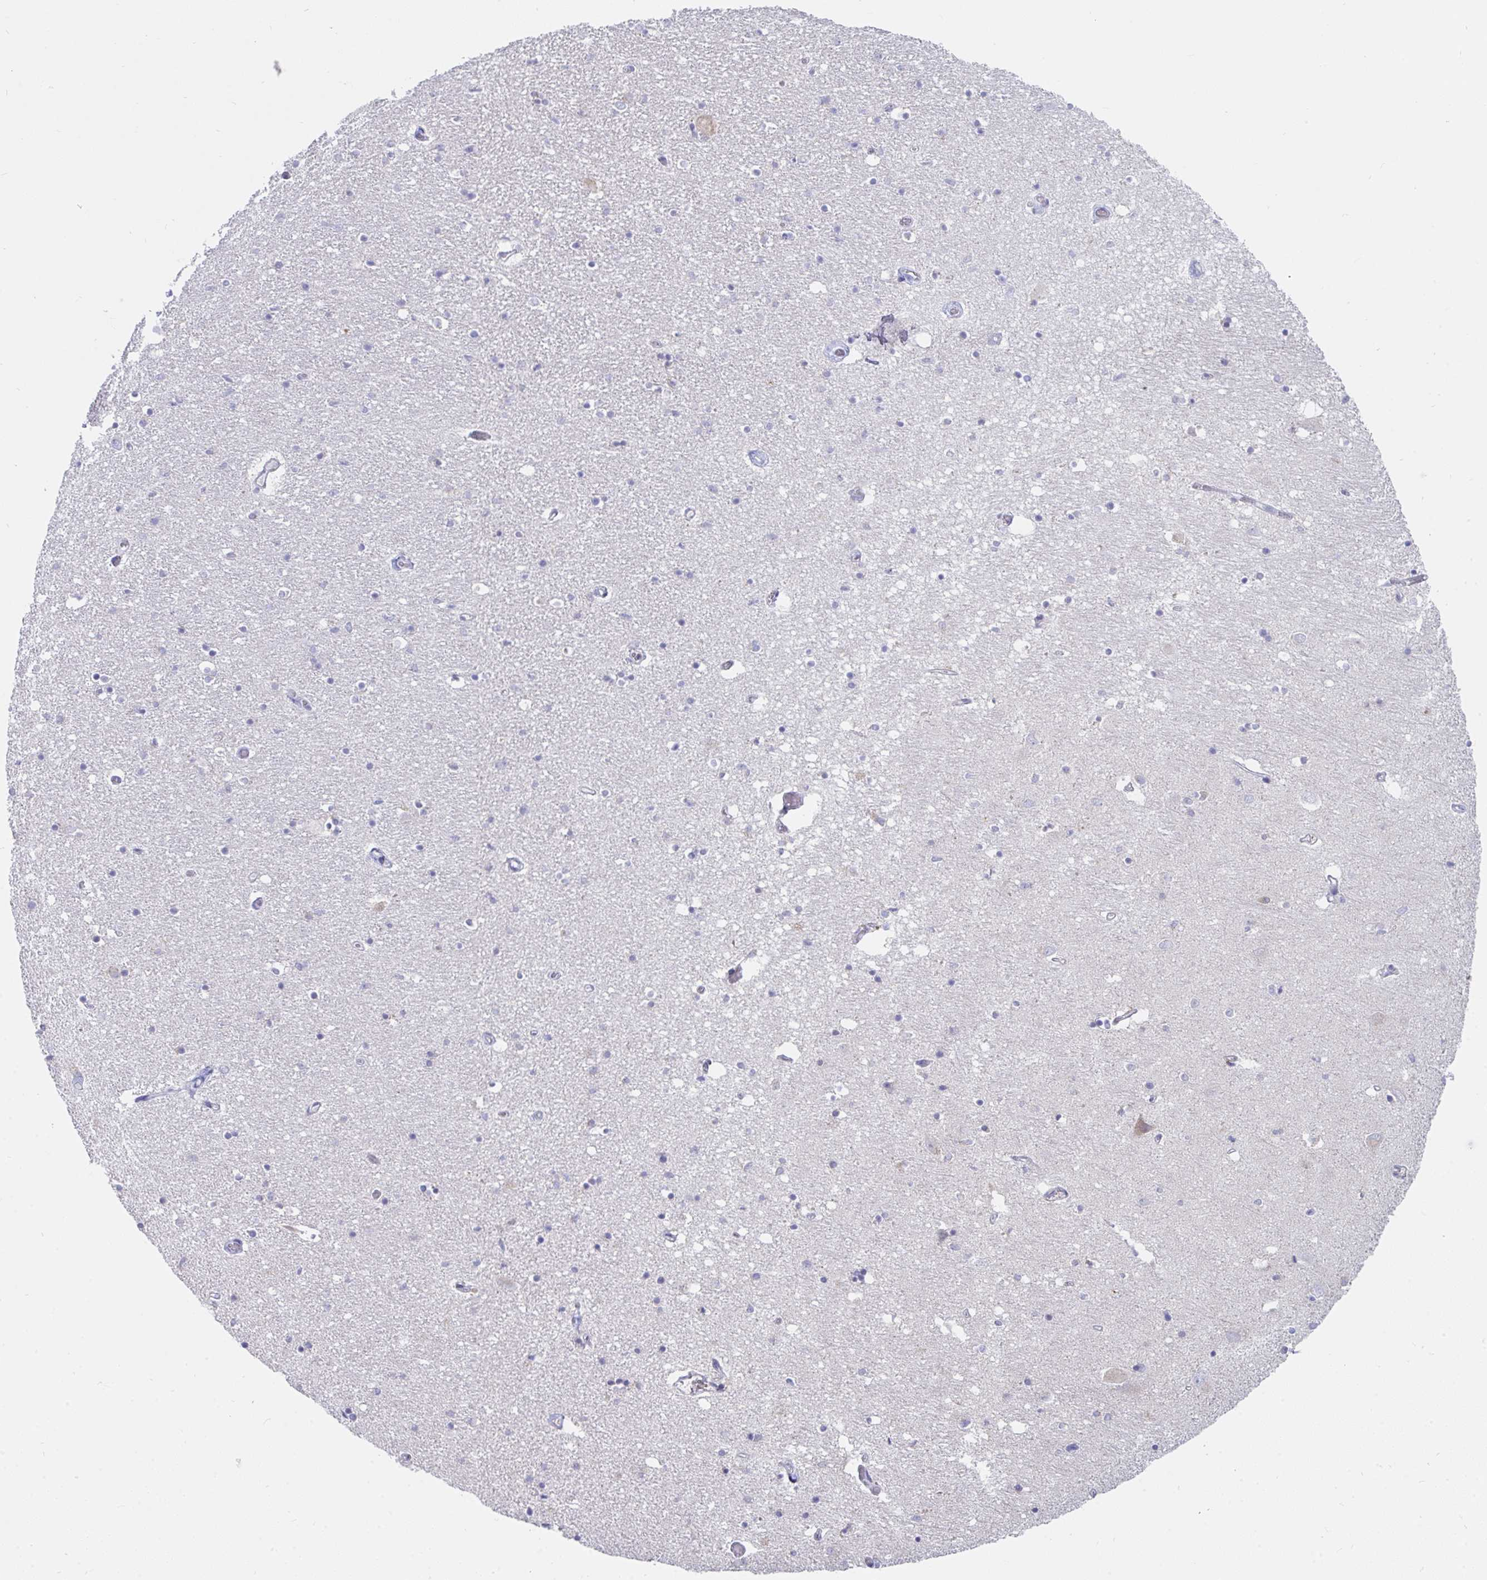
{"staining": {"intensity": "negative", "quantity": "none", "location": "none"}, "tissue": "caudate", "cell_type": "Glial cells", "image_type": "normal", "snomed": [{"axis": "morphology", "description": "Normal tissue, NOS"}, {"axis": "topography", "description": "Lateral ventricle wall"}, {"axis": "topography", "description": "Hippocampus"}], "caption": "Caudate stained for a protein using IHC displays no positivity glial cells.", "gene": "AIFM1", "patient": {"sex": "female", "age": 63}}